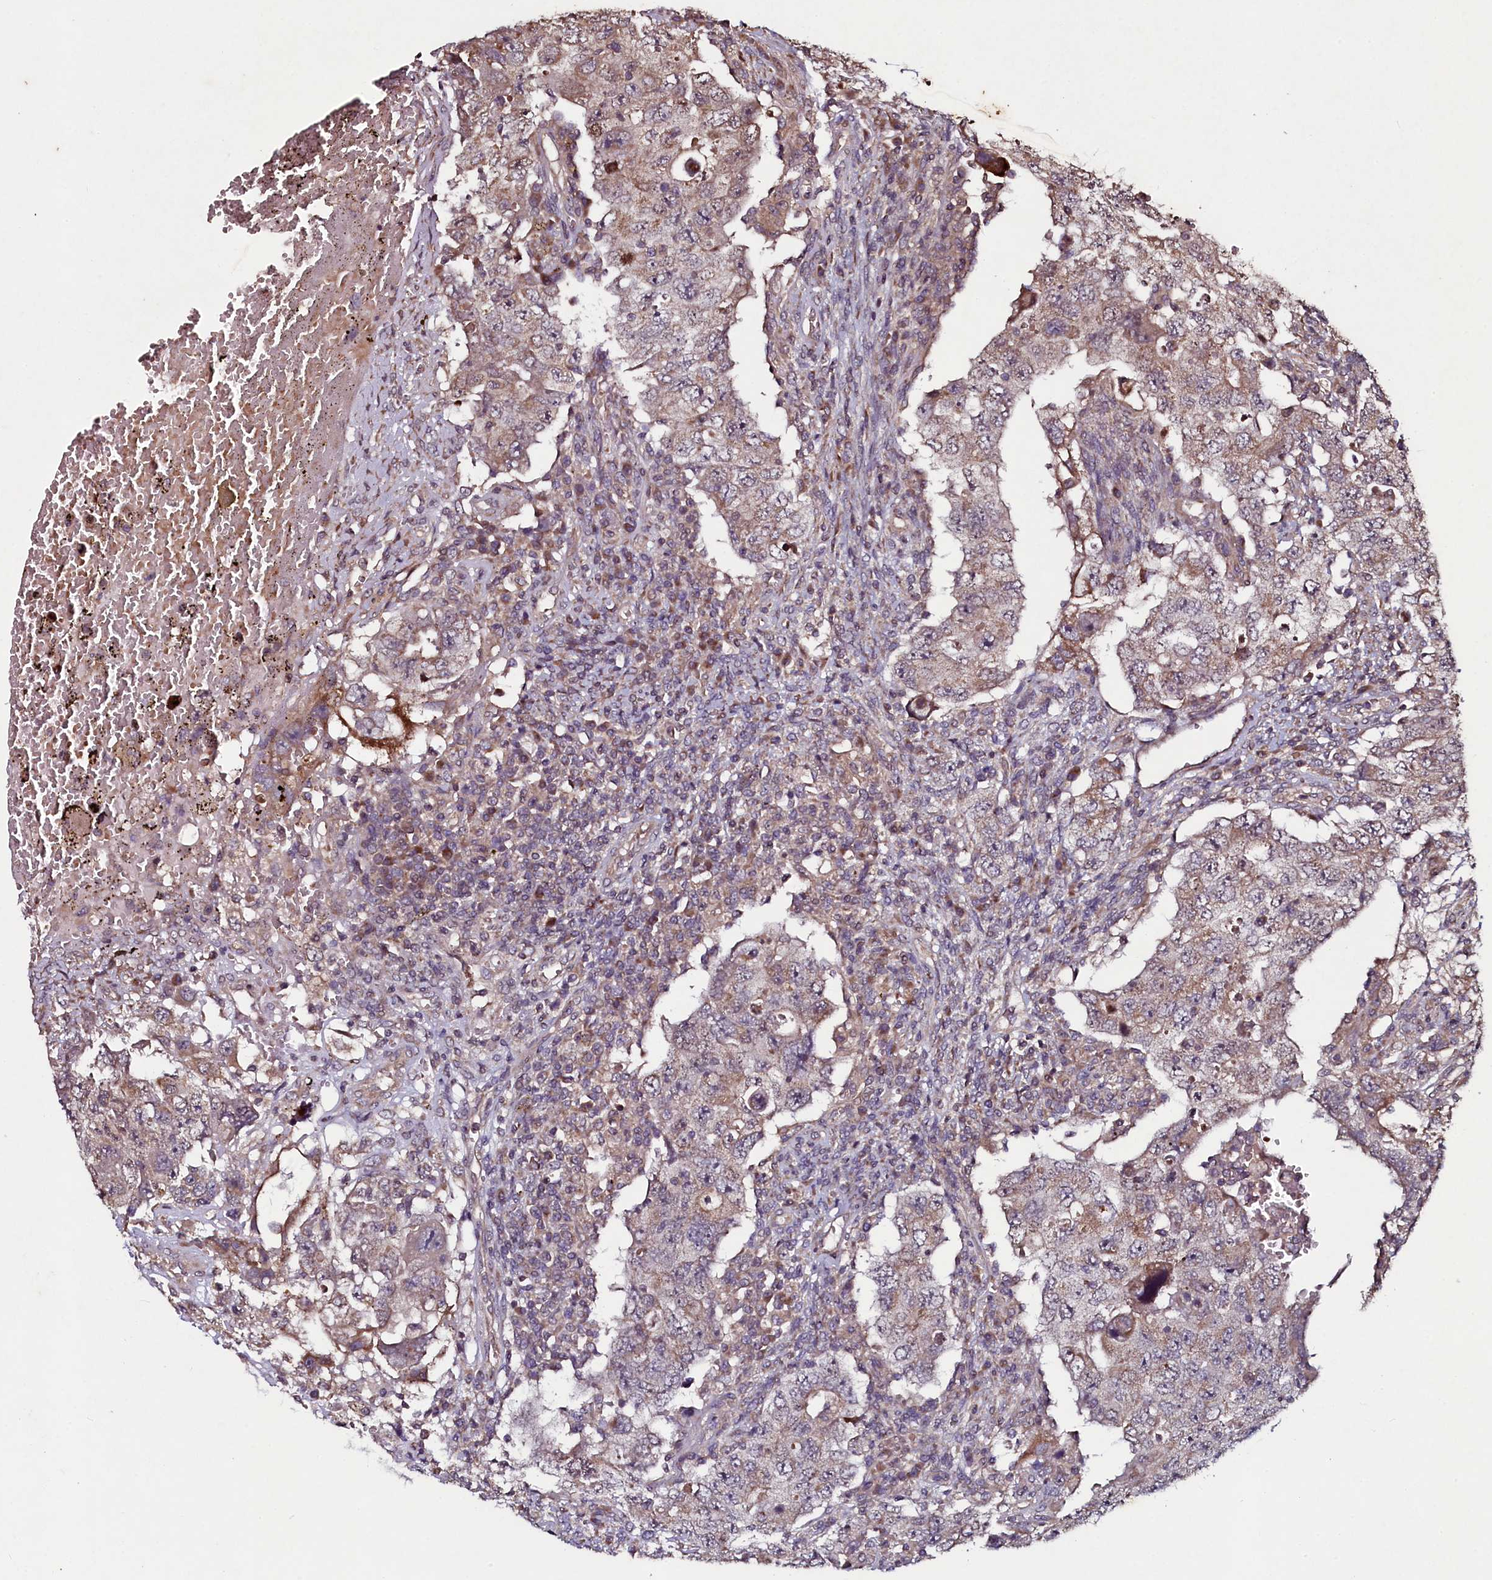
{"staining": {"intensity": "moderate", "quantity": ">75%", "location": "cytoplasmic/membranous"}, "tissue": "testis cancer", "cell_type": "Tumor cells", "image_type": "cancer", "snomed": [{"axis": "morphology", "description": "Carcinoma, Embryonal, NOS"}, {"axis": "topography", "description": "Testis"}], "caption": "The micrograph shows a brown stain indicating the presence of a protein in the cytoplasmic/membranous of tumor cells in testis embryonal carcinoma.", "gene": "SEC24C", "patient": {"sex": "male", "age": 26}}